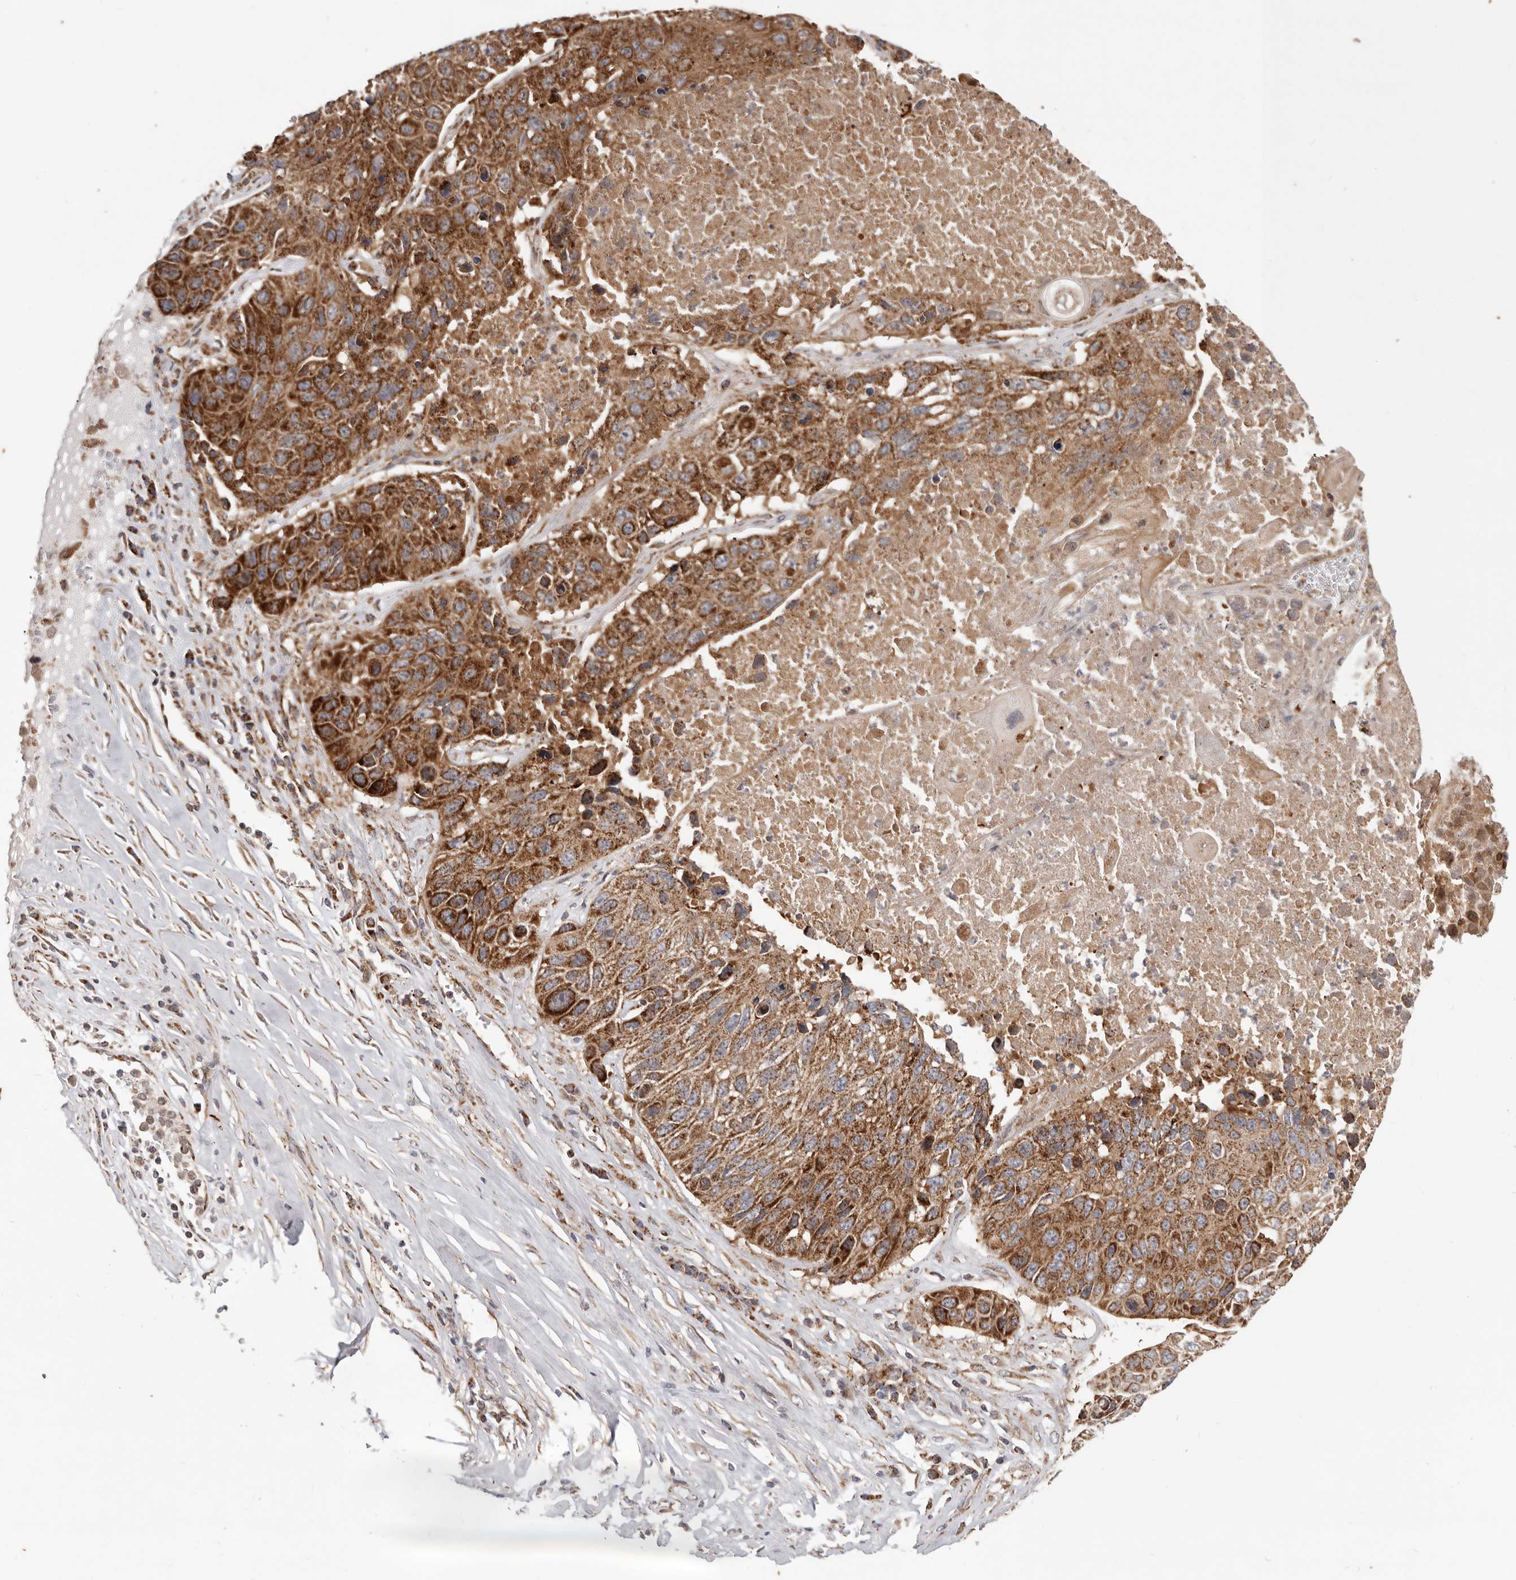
{"staining": {"intensity": "strong", "quantity": ">75%", "location": "cytoplasmic/membranous"}, "tissue": "lung cancer", "cell_type": "Tumor cells", "image_type": "cancer", "snomed": [{"axis": "morphology", "description": "Squamous cell carcinoma, NOS"}, {"axis": "topography", "description": "Lung"}], "caption": "Tumor cells demonstrate high levels of strong cytoplasmic/membranous positivity in approximately >75% of cells in human lung cancer. The staining was performed using DAB (3,3'-diaminobenzidine), with brown indicating positive protein expression. Nuclei are stained blue with hematoxylin.", "gene": "MRPS10", "patient": {"sex": "male", "age": 61}}